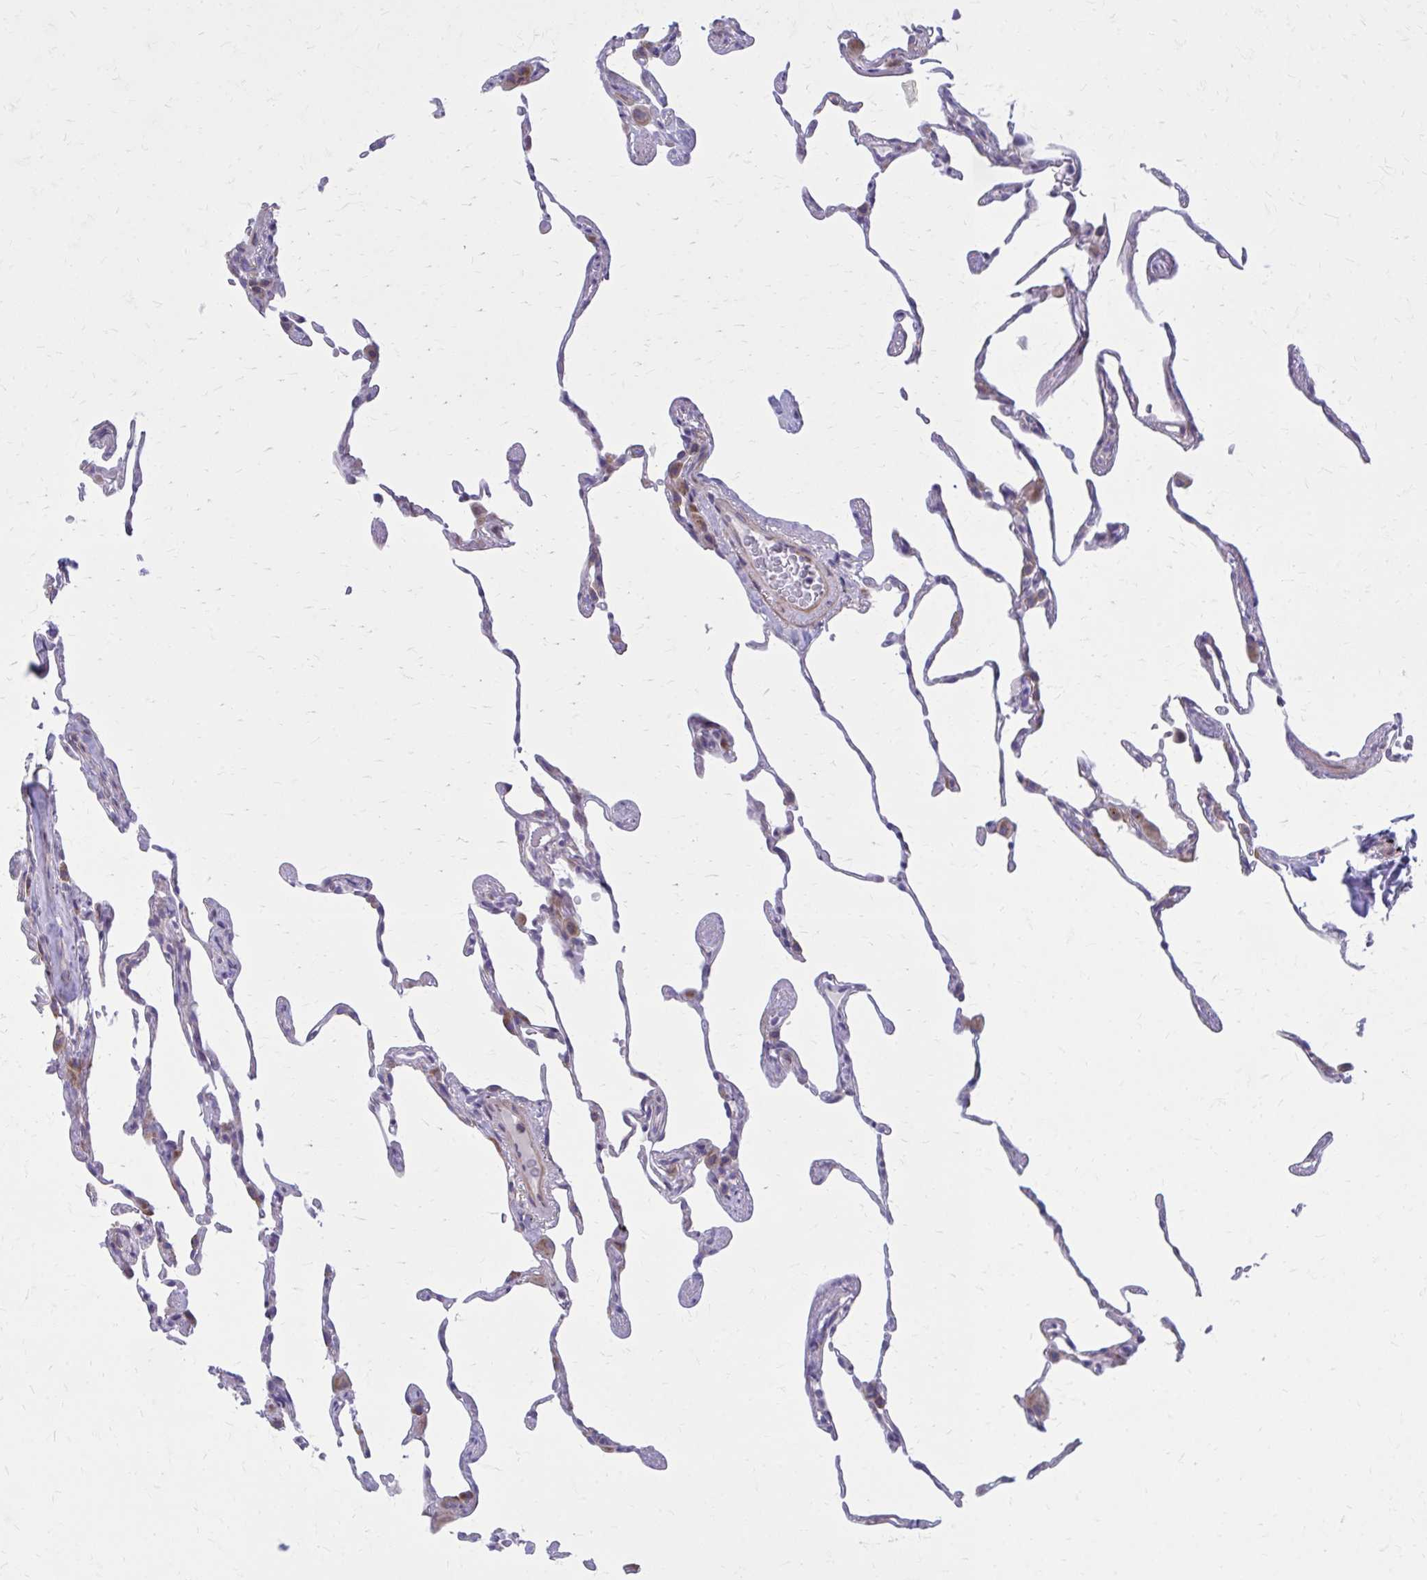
{"staining": {"intensity": "weak", "quantity": "<25%", "location": "cytoplasmic/membranous"}, "tissue": "lung", "cell_type": "Alveolar cells", "image_type": "normal", "snomed": [{"axis": "morphology", "description": "Normal tissue, NOS"}, {"axis": "topography", "description": "Lung"}], "caption": "DAB (3,3'-diaminobenzidine) immunohistochemical staining of unremarkable human lung demonstrates no significant expression in alveolar cells.", "gene": "GIGYF2", "patient": {"sex": "female", "age": 57}}